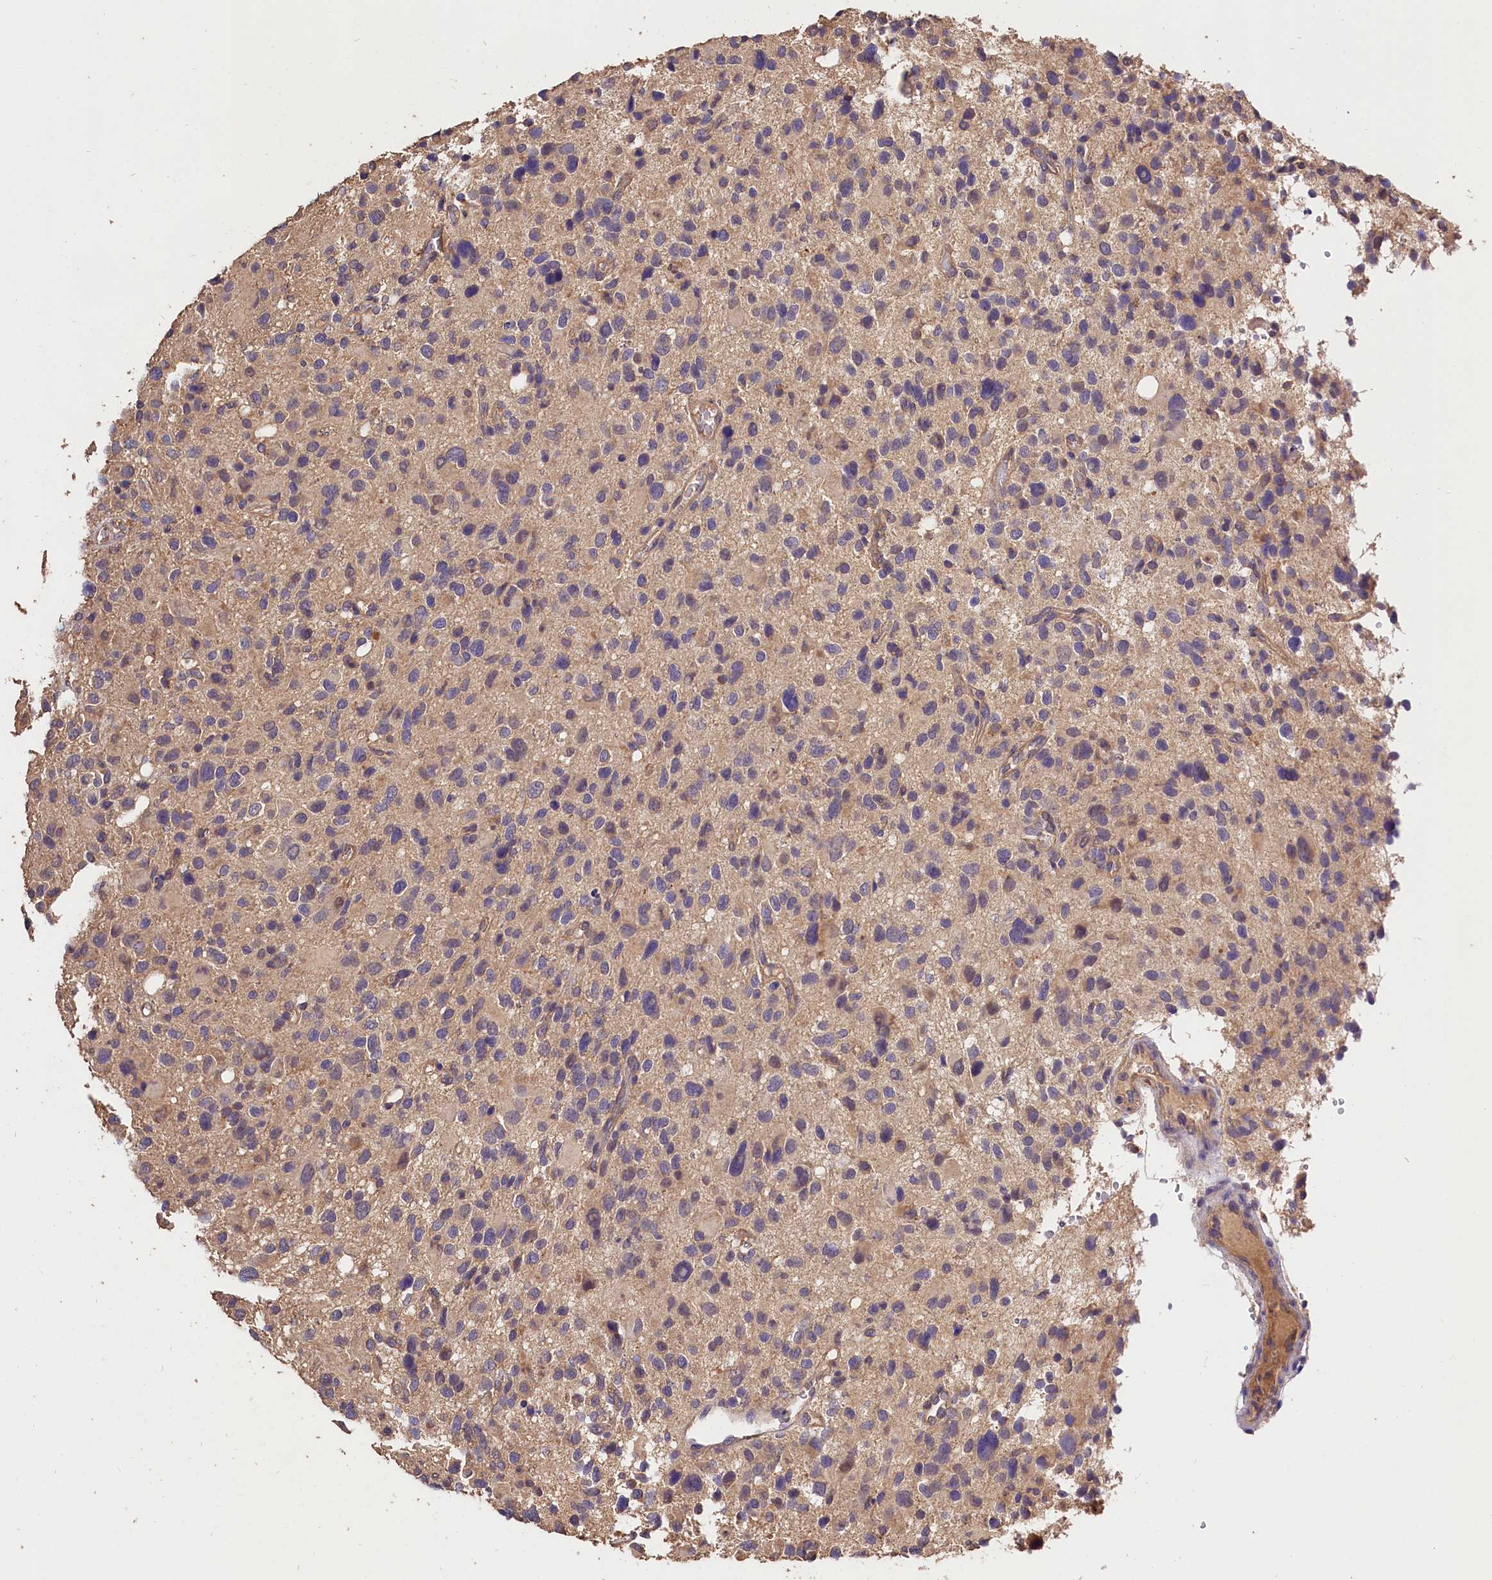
{"staining": {"intensity": "weak", "quantity": "<25%", "location": "cytoplasmic/membranous"}, "tissue": "glioma", "cell_type": "Tumor cells", "image_type": "cancer", "snomed": [{"axis": "morphology", "description": "Glioma, malignant, High grade"}, {"axis": "topography", "description": "Brain"}], "caption": "Tumor cells show no significant protein positivity in malignant high-grade glioma.", "gene": "OAS3", "patient": {"sex": "male", "age": 48}}